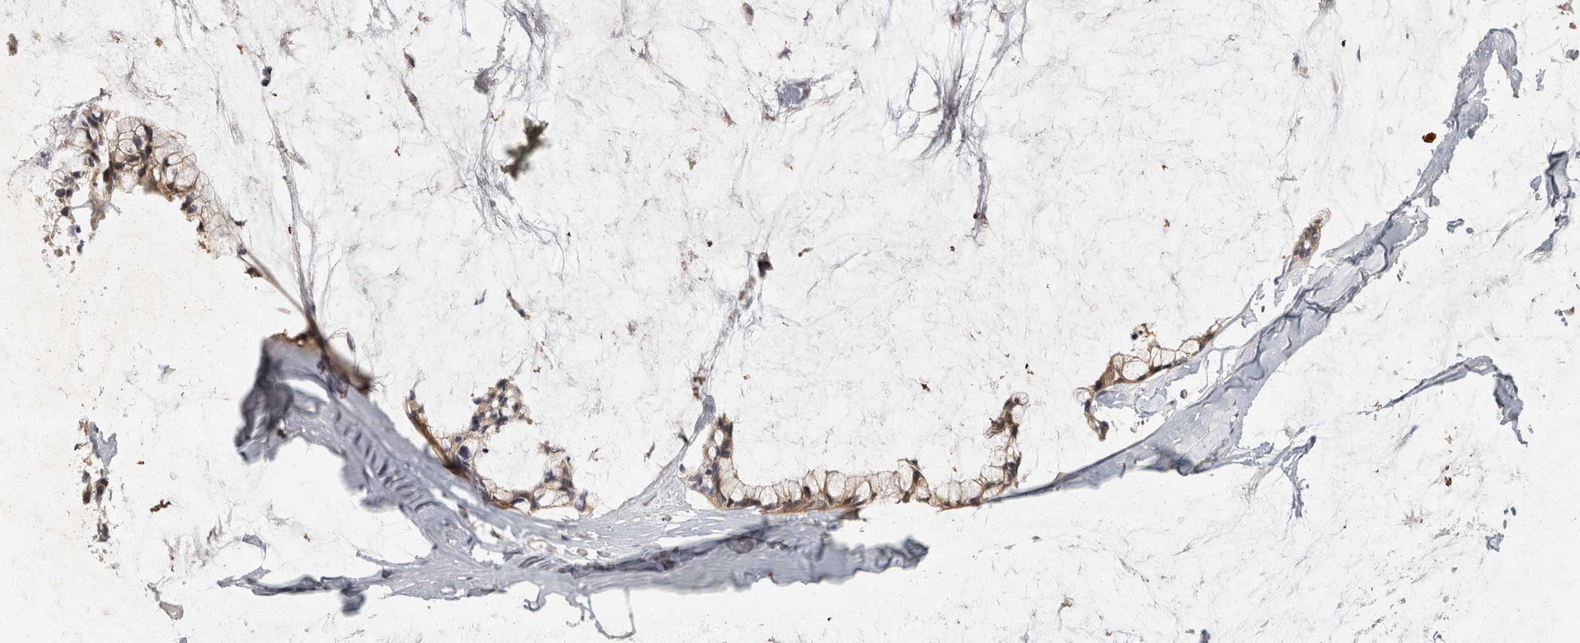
{"staining": {"intensity": "moderate", "quantity": ">75%", "location": "cytoplasmic/membranous"}, "tissue": "ovarian cancer", "cell_type": "Tumor cells", "image_type": "cancer", "snomed": [{"axis": "morphology", "description": "Cystadenocarcinoma, mucinous, NOS"}, {"axis": "topography", "description": "Ovary"}], "caption": "Brown immunohistochemical staining in human ovarian cancer (mucinous cystadenocarcinoma) demonstrates moderate cytoplasmic/membranous expression in approximately >75% of tumor cells.", "gene": "ACAT2", "patient": {"sex": "female", "age": 39}}